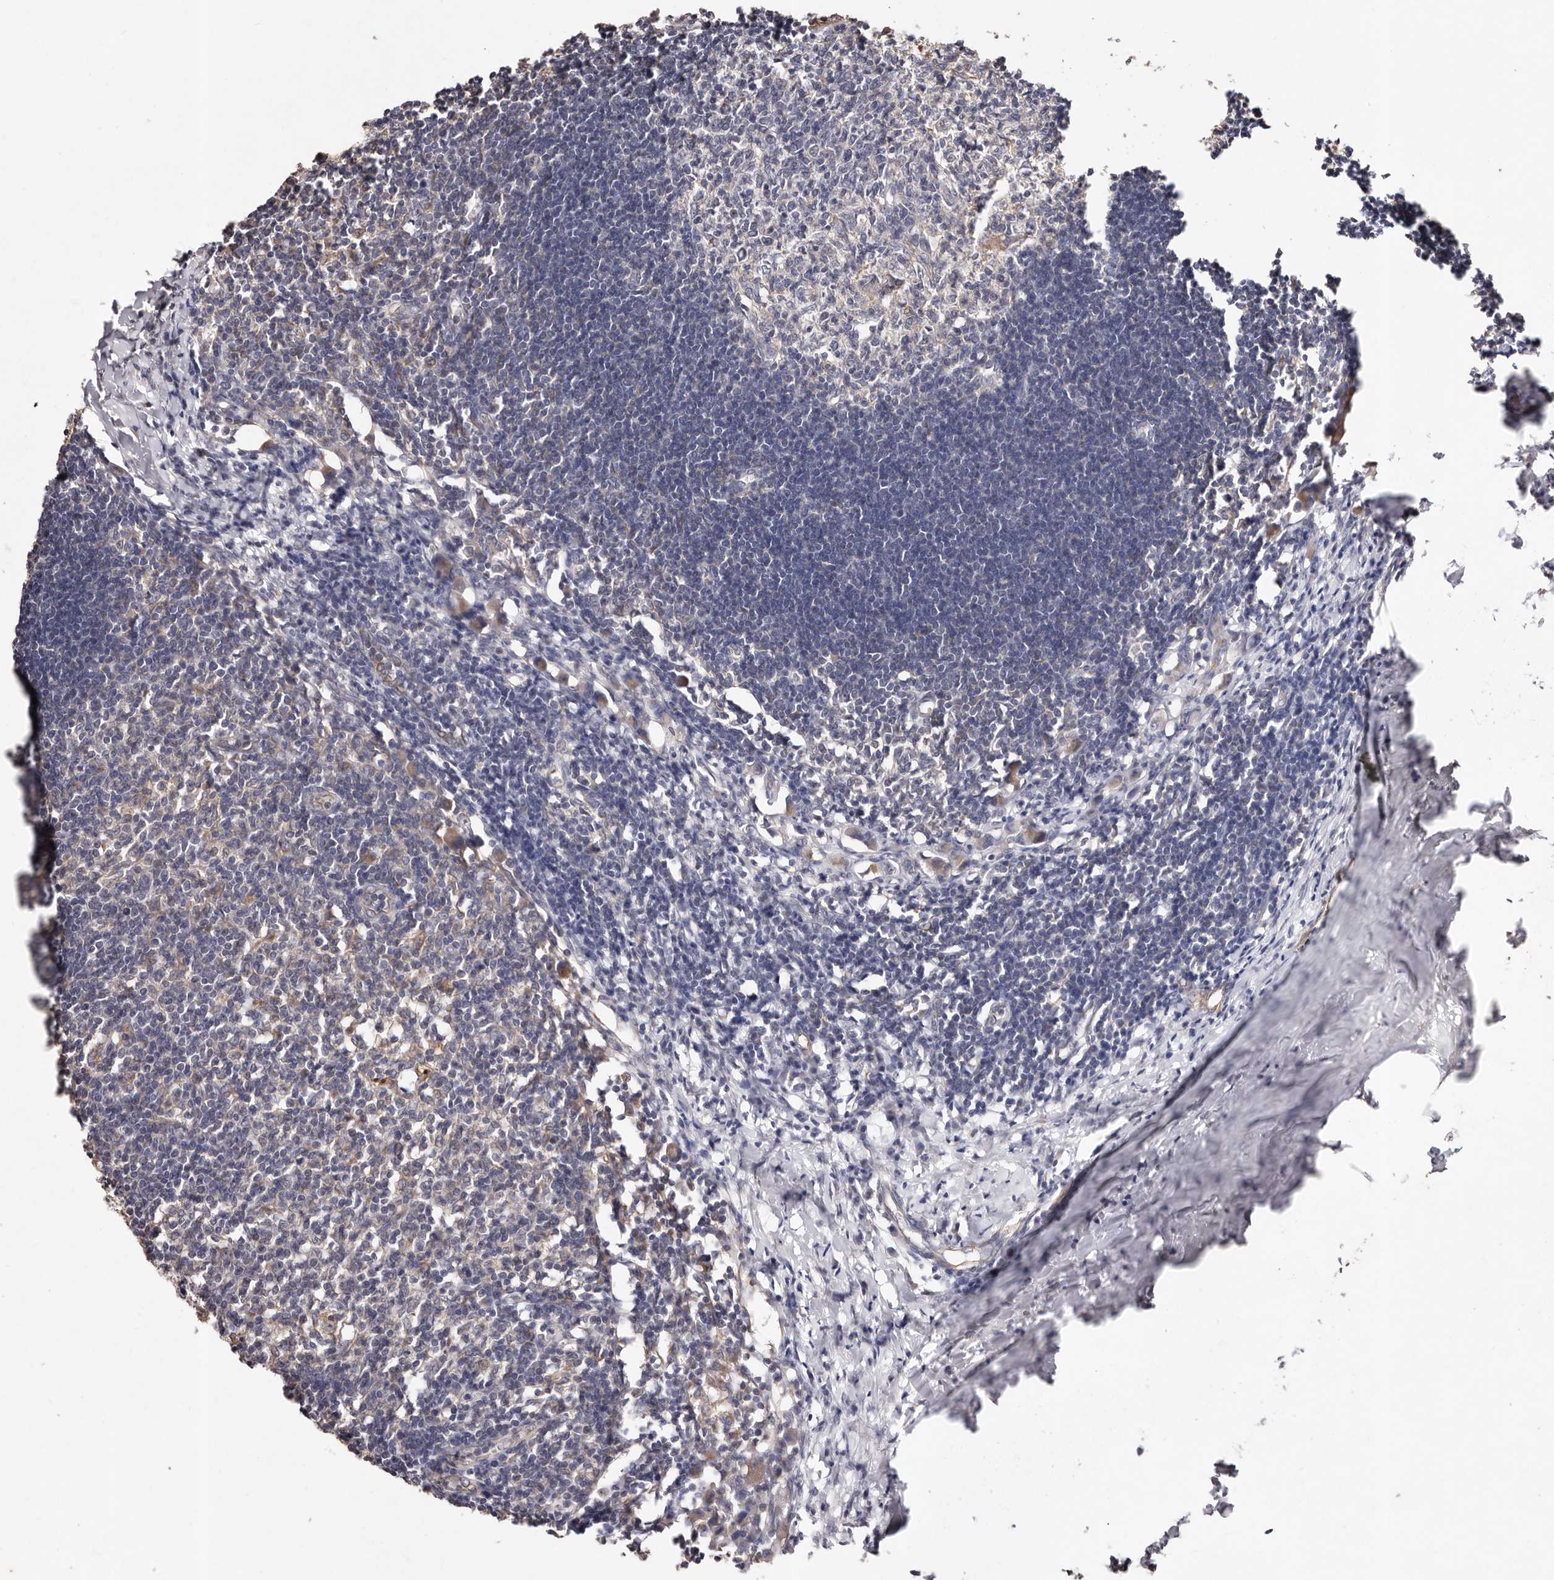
{"staining": {"intensity": "negative", "quantity": "none", "location": "none"}, "tissue": "lymph node", "cell_type": "Germinal center cells", "image_type": "normal", "snomed": [{"axis": "morphology", "description": "Normal tissue, NOS"}, {"axis": "morphology", "description": "Malignant melanoma, Metastatic site"}, {"axis": "topography", "description": "Lymph node"}], "caption": "An immunohistochemistry image of unremarkable lymph node is shown. There is no staining in germinal center cells of lymph node. (Stains: DAB immunohistochemistry (IHC) with hematoxylin counter stain, Microscopy: brightfield microscopy at high magnification).", "gene": "THBS3", "patient": {"sex": "male", "age": 41}}